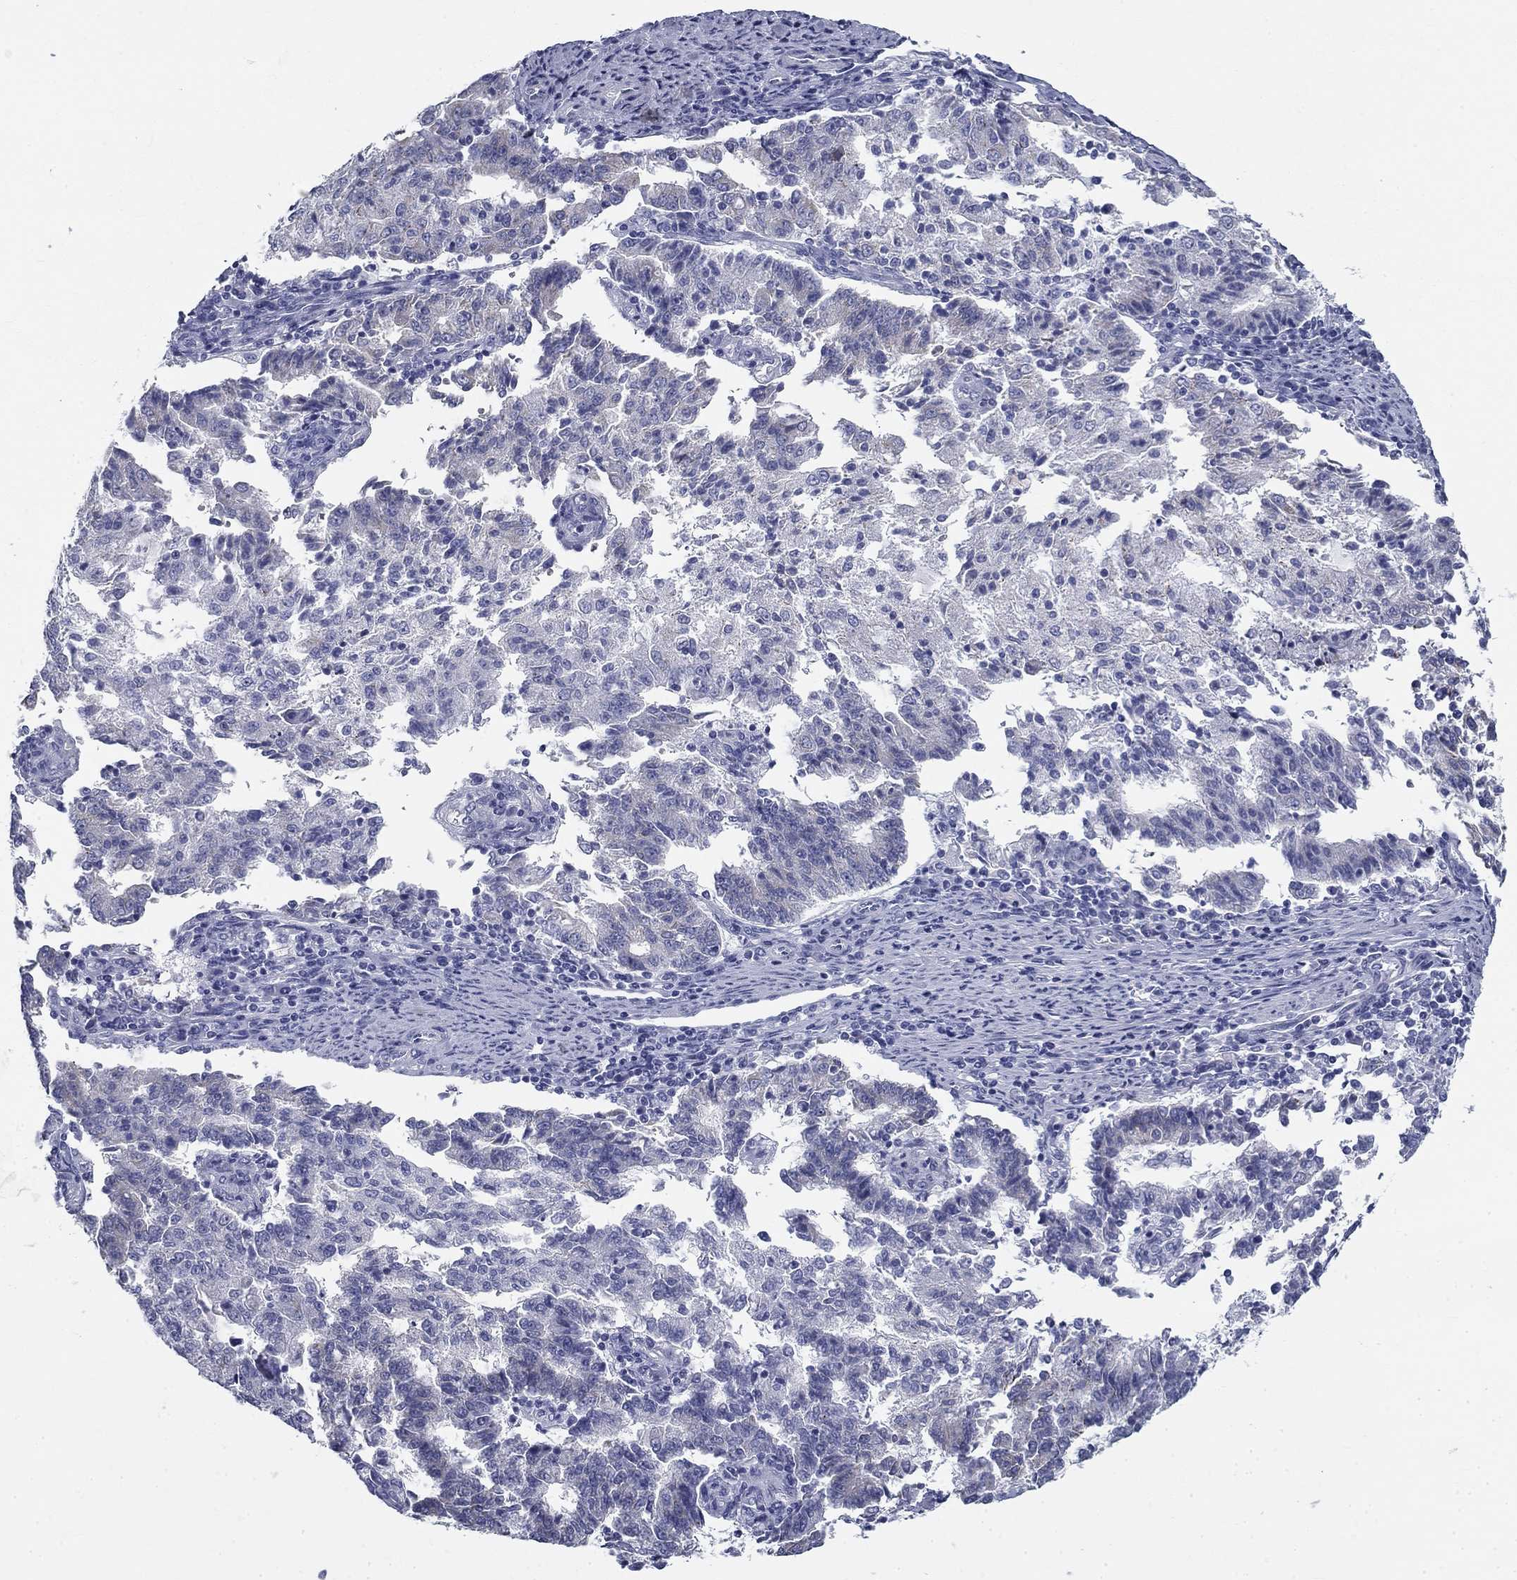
{"staining": {"intensity": "negative", "quantity": "none", "location": "none"}, "tissue": "endometrial cancer", "cell_type": "Tumor cells", "image_type": "cancer", "snomed": [{"axis": "morphology", "description": "Adenocarcinoma, NOS"}, {"axis": "topography", "description": "Endometrium"}], "caption": "Protein analysis of endometrial cancer exhibits no significant positivity in tumor cells. The staining was performed using DAB to visualize the protein expression in brown, while the nuclei were stained in blue with hematoxylin (Magnification: 20x).", "gene": "GALNTL5", "patient": {"sex": "female", "age": 82}}